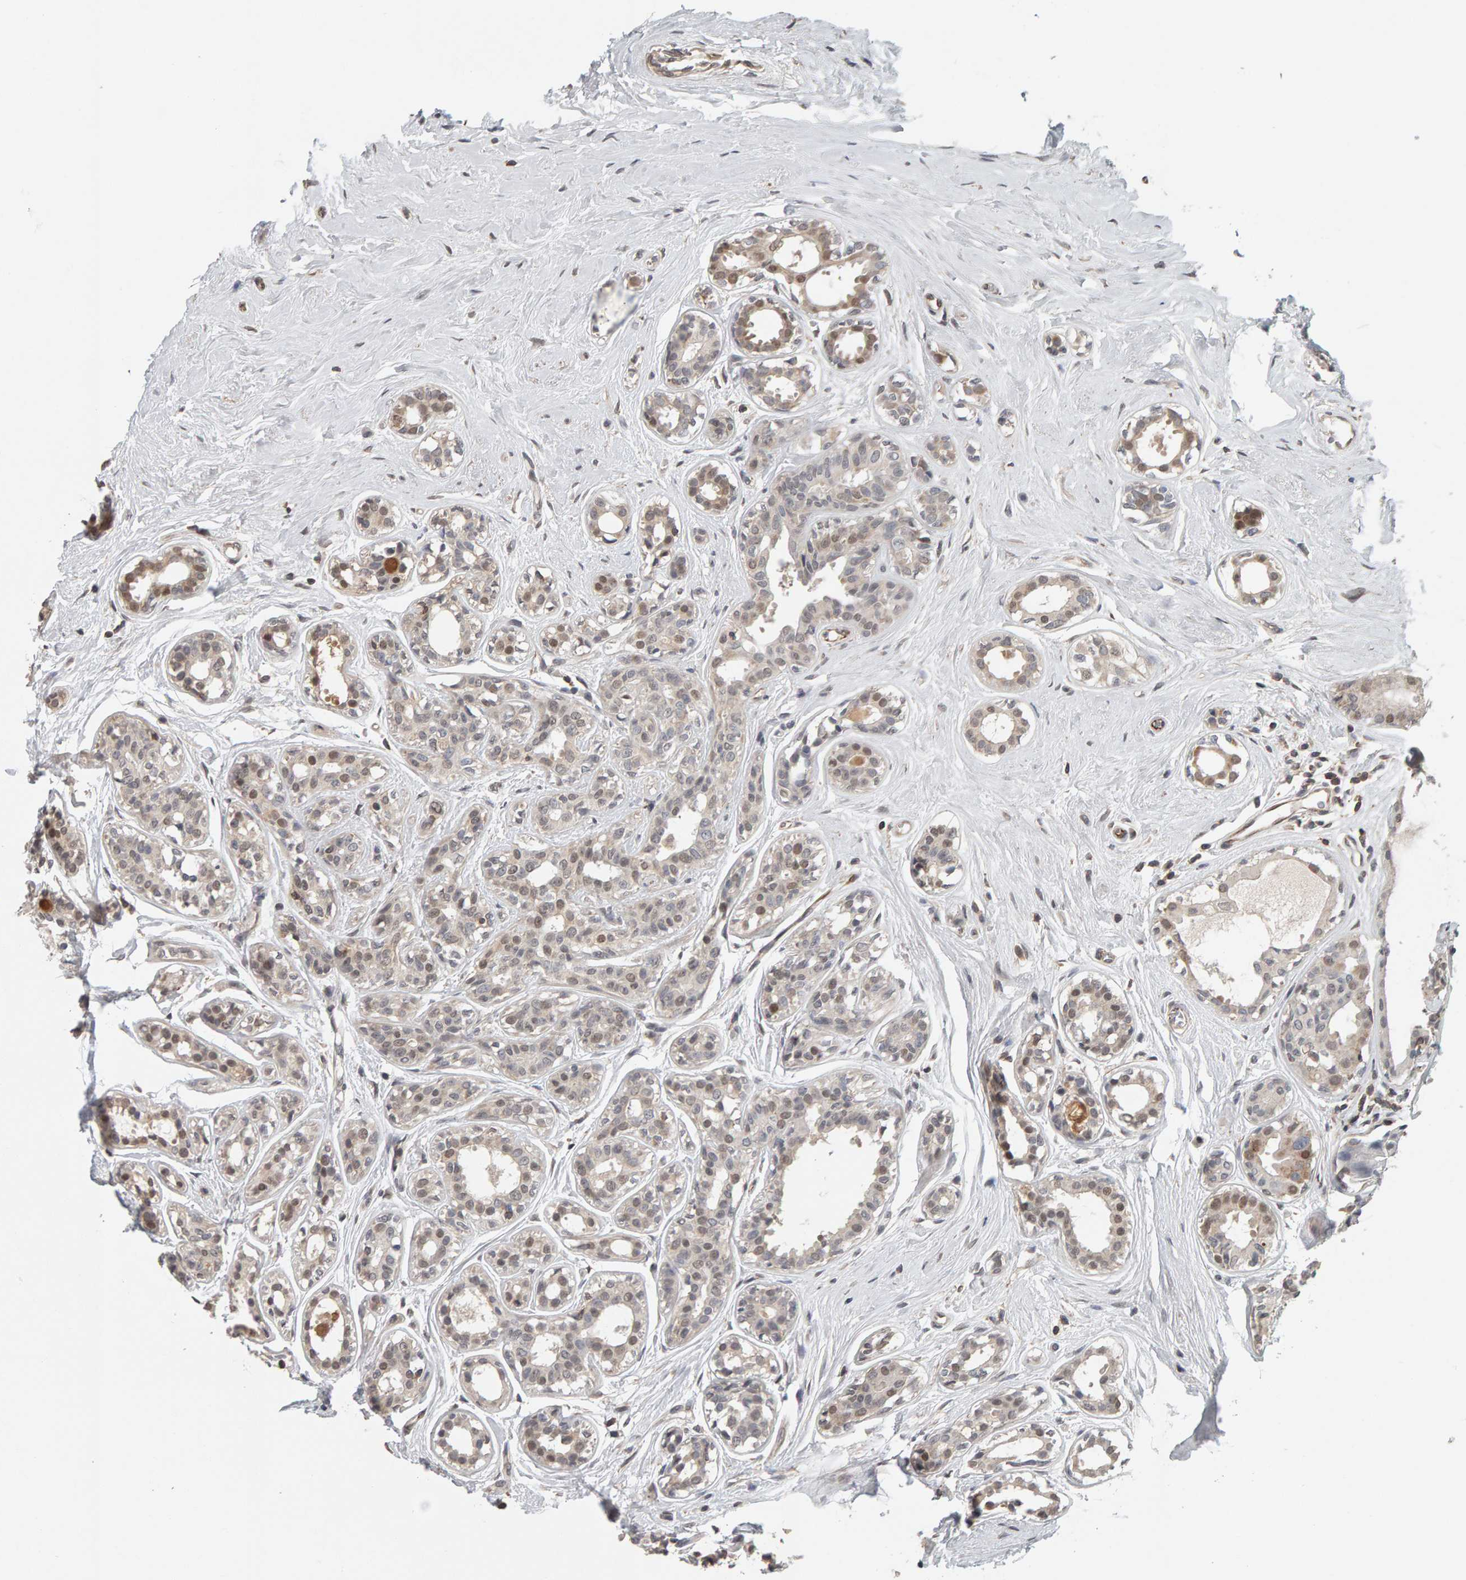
{"staining": {"intensity": "weak", "quantity": "<25%", "location": "cytoplasmic/membranous,nuclear"}, "tissue": "breast cancer", "cell_type": "Tumor cells", "image_type": "cancer", "snomed": [{"axis": "morphology", "description": "Duct carcinoma"}, {"axis": "topography", "description": "Breast"}], "caption": "The photomicrograph demonstrates no significant staining in tumor cells of breast invasive ductal carcinoma.", "gene": "TEFM", "patient": {"sex": "female", "age": 55}}